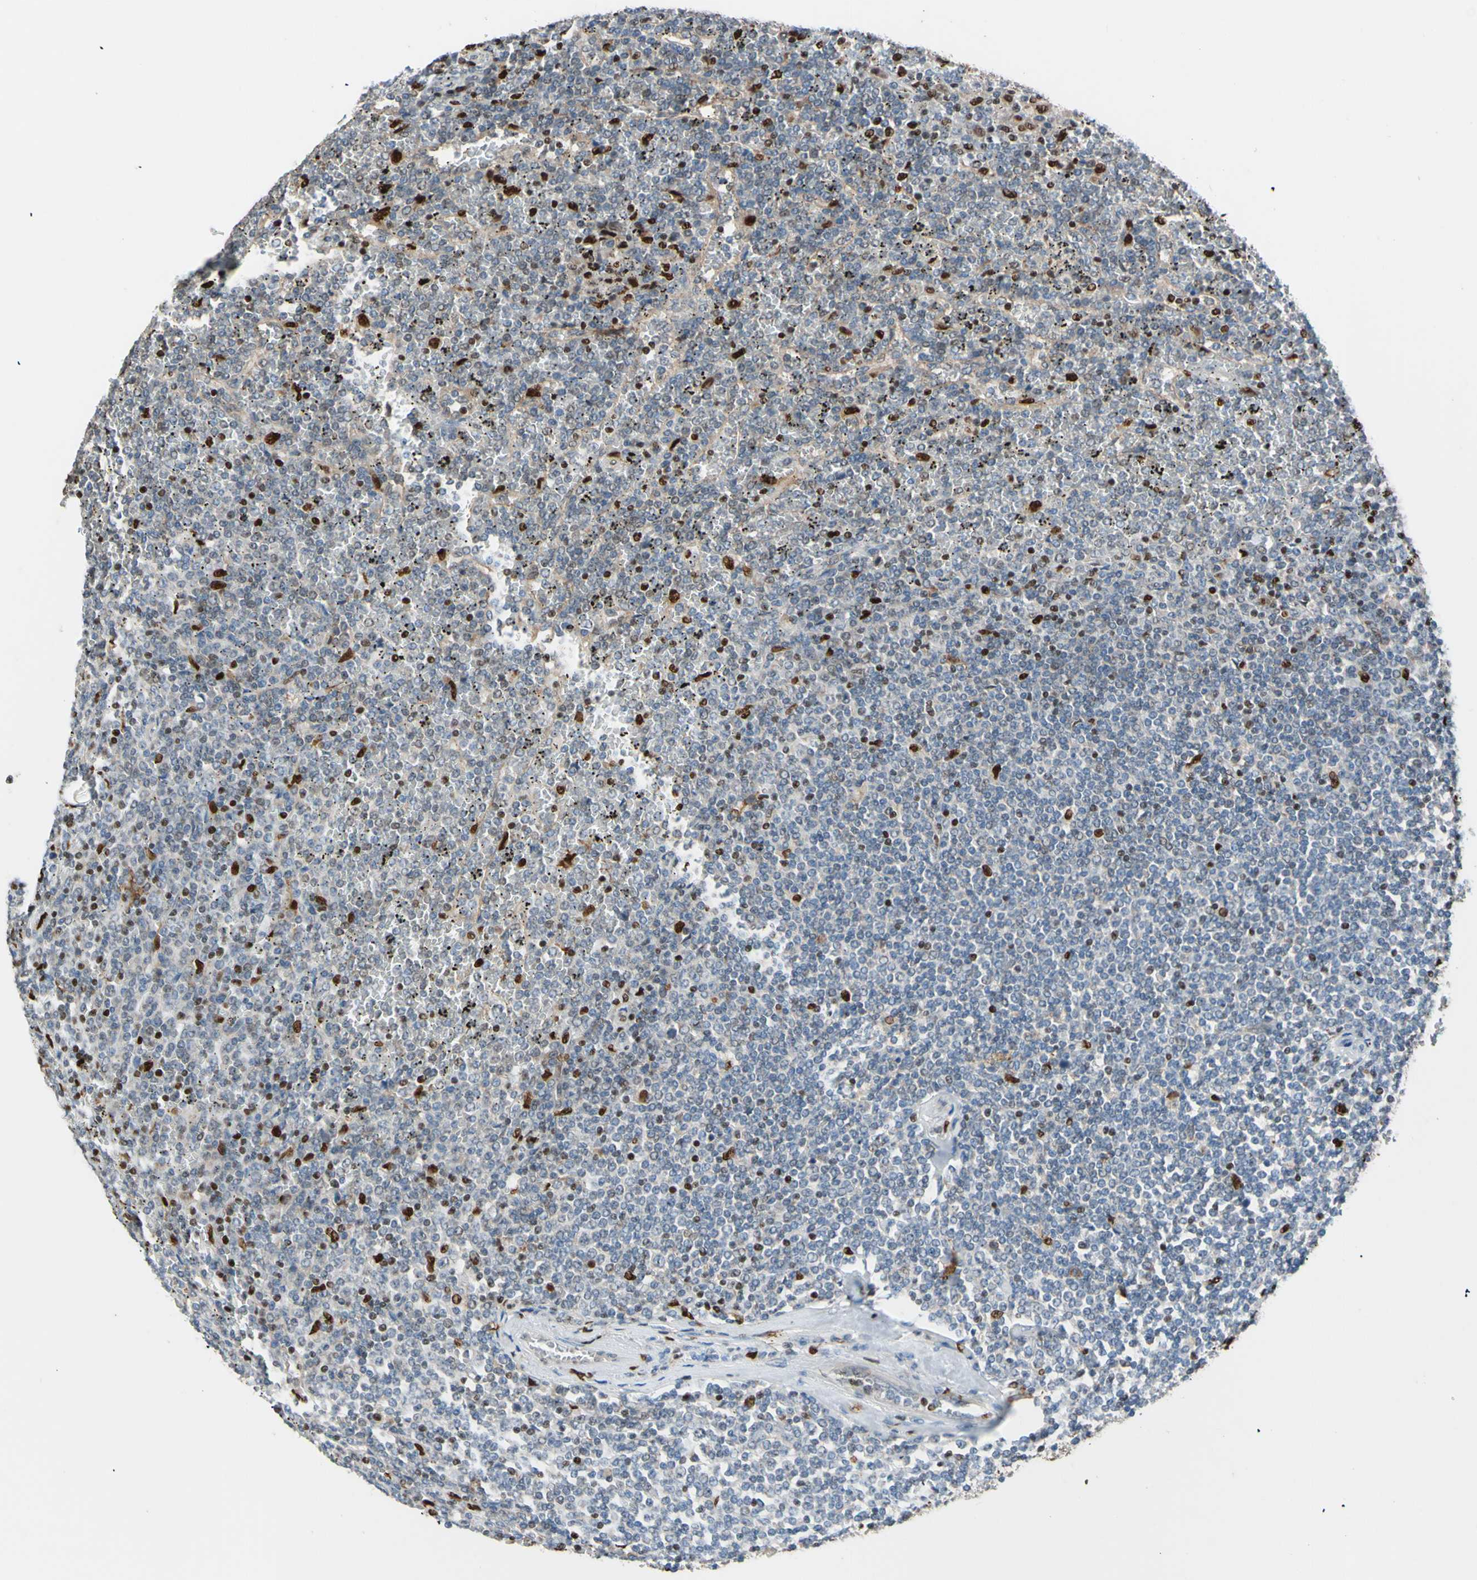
{"staining": {"intensity": "strong", "quantity": "25%-75%", "location": "nuclear"}, "tissue": "lymphoma", "cell_type": "Tumor cells", "image_type": "cancer", "snomed": [{"axis": "morphology", "description": "Malignant lymphoma, non-Hodgkin's type, Low grade"}, {"axis": "topography", "description": "Spleen"}], "caption": "Malignant lymphoma, non-Hodgkin's type (low-grade) tissue exhibits strong nuclear positivity in approximately 25%-75% of tumor cells, visualized by immunohistochemistry.", "gene": "EED", "patient": {"sex": "female", "age": 19}}